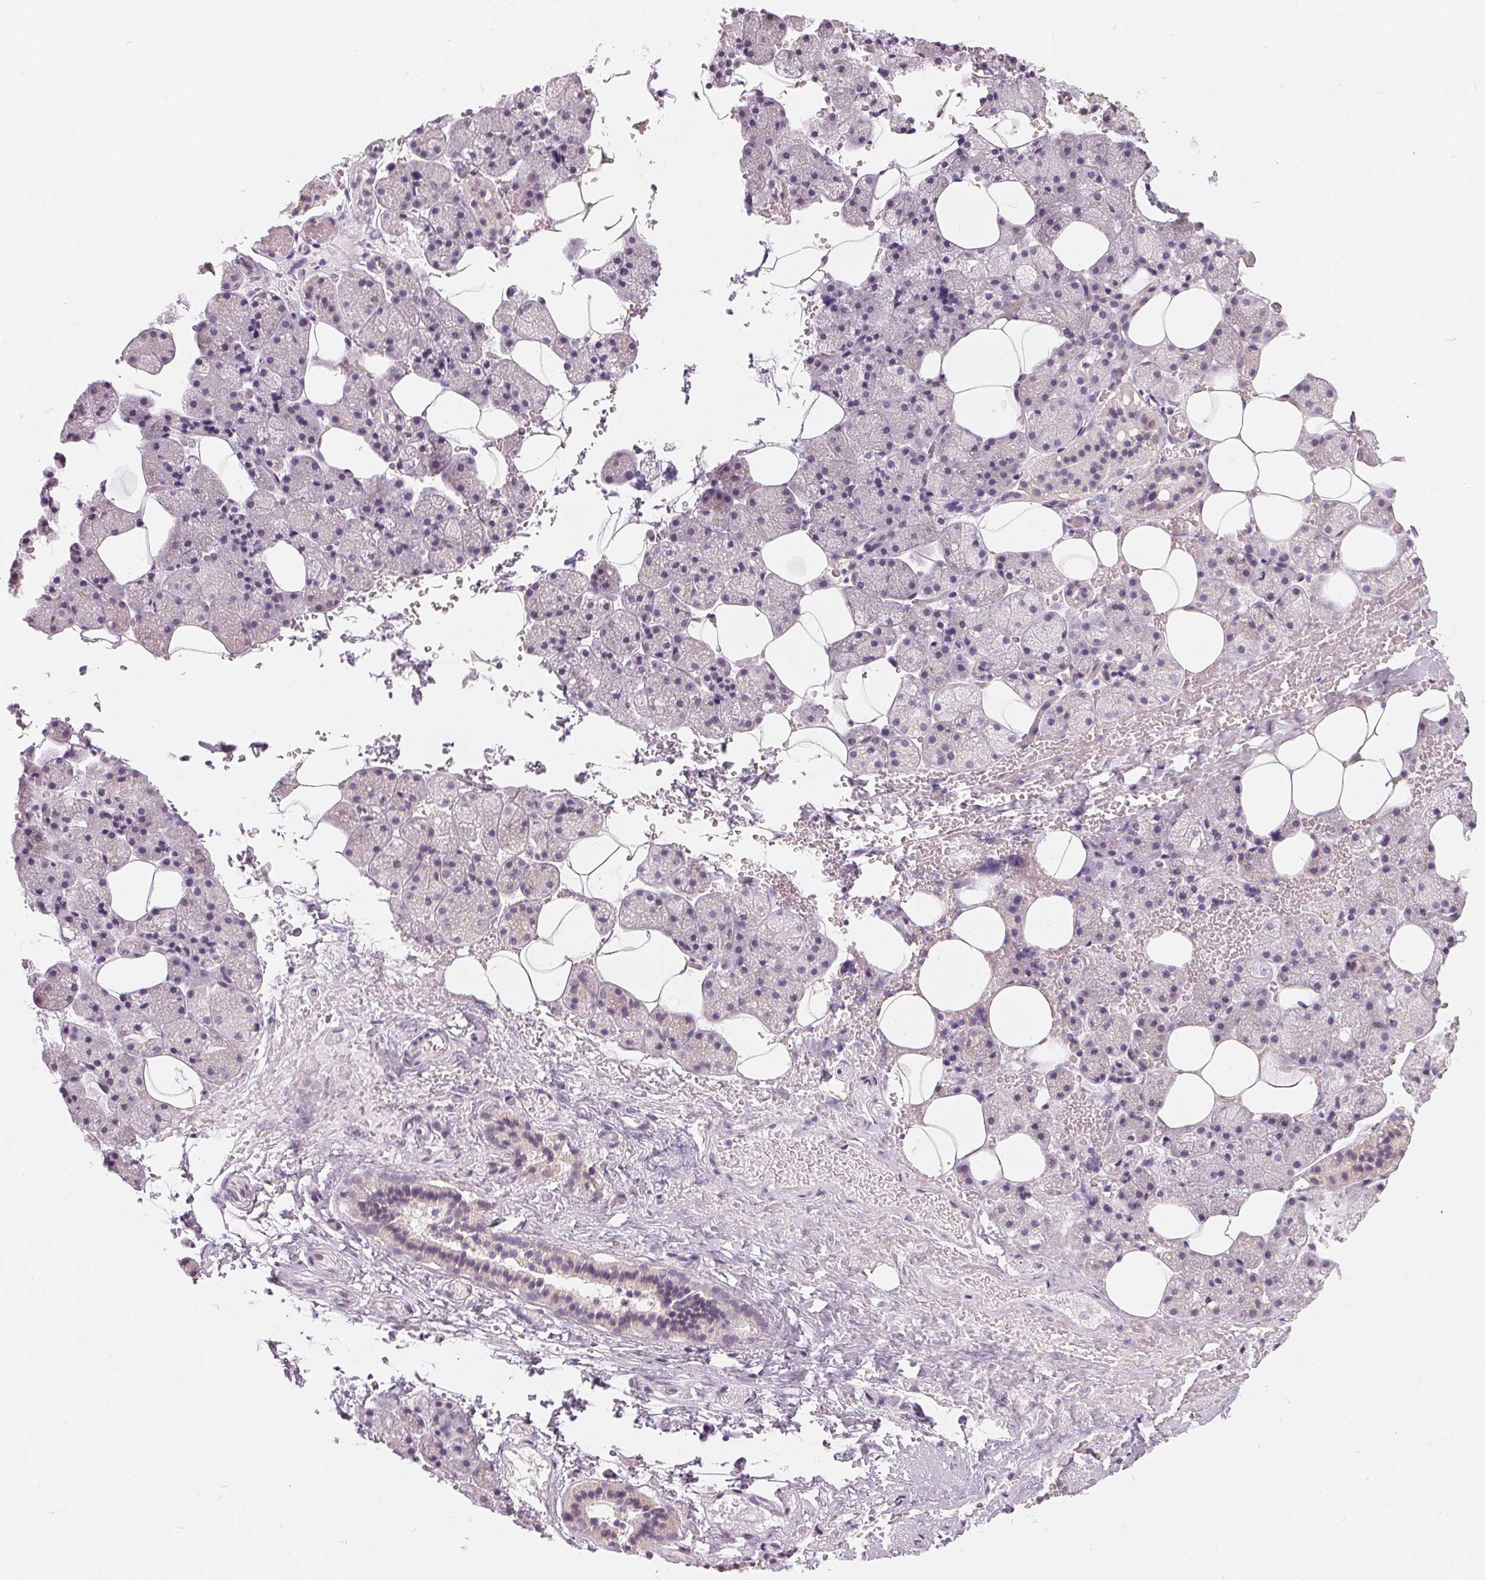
{"staining": {"intensity": "weak", "quantity": "<25%", "location": "cytoplasmic/membranous"}, "tissue": "salivary gland", "cell_type": "Glandular cells", "image_type": "normal", "snomed": [{"axis": "morphology", "description": "Normal tissue, NOS"}, {"axis": "topography", "description": "Salivary gland"}, {"axis": "topography", "description": "Peripheral nerve tissue"}], "caption": "High power microscopy histopathology image of an immunohistochemistry (IHC) photomicrograph of unremarkable salivary gland, revealing no significant expression in glandular cells.", "gene": "HOPX", "patient": {"sex": "male", "age": 38}}